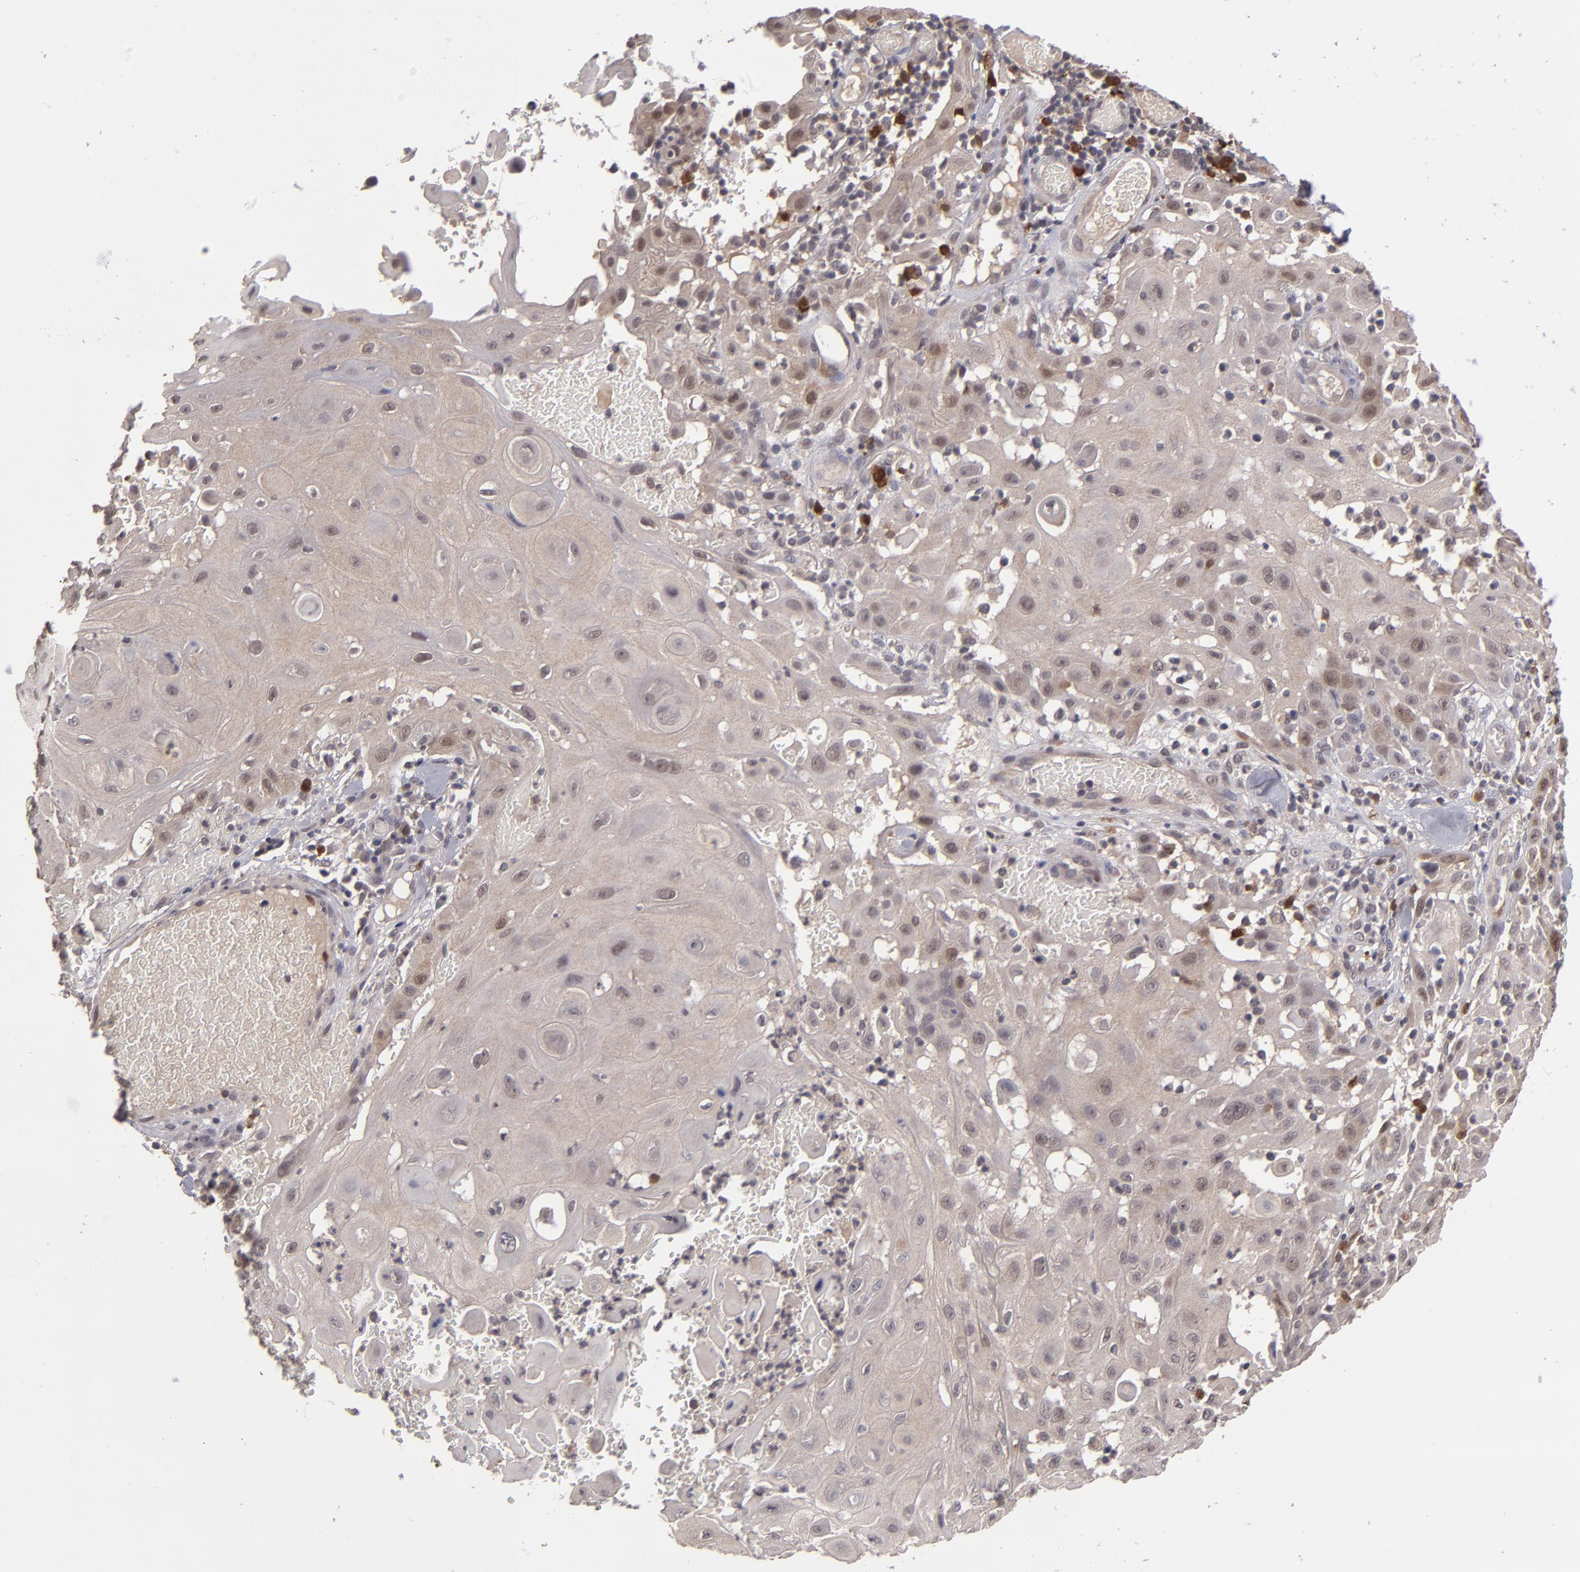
{"staining": {"intensity": "moderate", "quantity": ">75%", "location": "cytoplasmic/membranous"}, "tissue": "skin cancer", "cell_type": "Tumor cells", "image_type": "cancer", "snomed": [{"axis": "morphology", "description": "Squamous cell carcinoma, NOS"}, {"axis": "topography", "description": "Skin"}], "caption": "Tumor cells demonstrate moderate cytoplasmic/membranous positivity in about >75% of cells in skin cancer. (Brightfield microscopy of DAB IHC at high magnification).", "gene": "TYMS", "patient": {"sex": "male", "age": 24}}